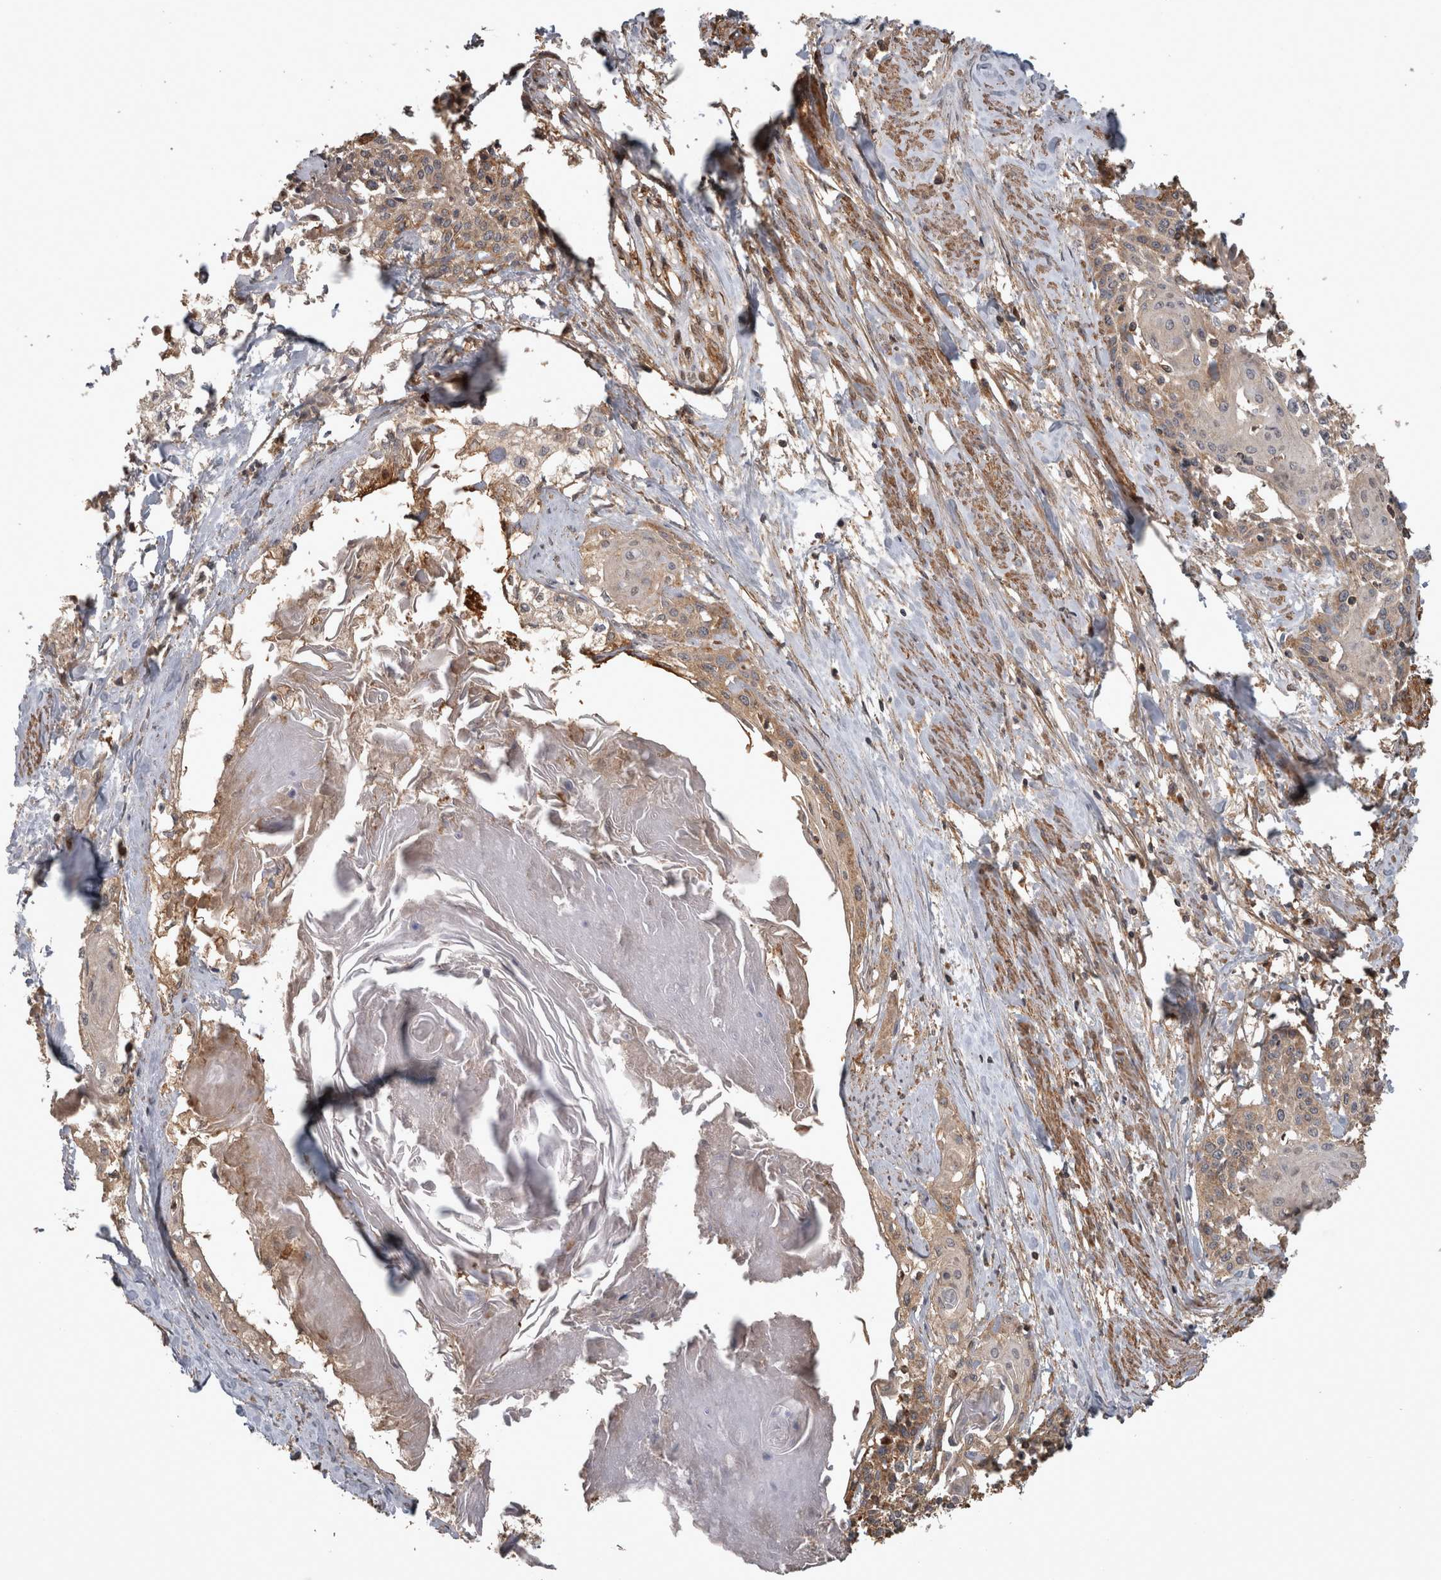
{"staining": {"intensity": "weak", "quantity": ">75%", "location": "cytoplasmic/membranous"}, "tissue": "cervical cancer", "cell_type": "Tumor cells", "image_type": "cancer", "snomed": [{"axis": "morphology", "description": "Squamous cell carcinoma, NOS"}, {"axis": "topography", "description": "Cervix"}], "caption": "DAB immunohistochemical staining of squamous cell carcinoma (cervical) shows weak cytoplasmic/membranous protein expression in about >75% of tumor cells. Nuclei are stained in blue.", "gene": "TRMT61B", "patient": {"sex": "female", "age": 57}}